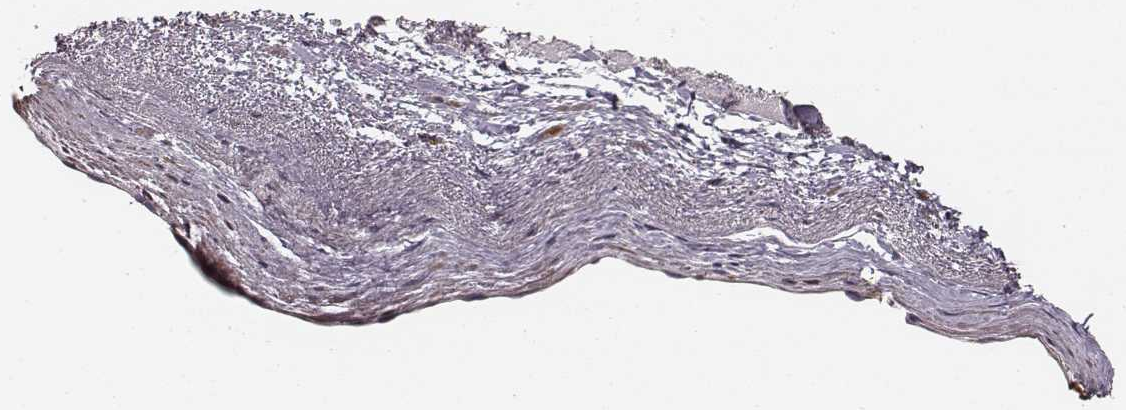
{"staining": {"intensity": "negative", "quantity": "none", "location": "none"}, "tissue": "heart muscle", "cell_type": "Cardiomyocytes", "image_type": "normal", "snomed": [{"axis": "morphology", "description": "Normal tissue, NOS"}, {"axis": "topography", "description": "Heart"}], "caption": "This photomicrograph is of benign heart muscle stained with immunohistochemistry (IHC) to label a protein in brown with the nuclei are counter-stained blue. There is no staining in cardiomyocytes. The staining is performed using DAB (3,3'-diaminobenzidine) brown chromogen with nuclei counter-stained in using hematoxylin.", "gene": "ZYX", "patient": {"sex": "male", "age": 61}}